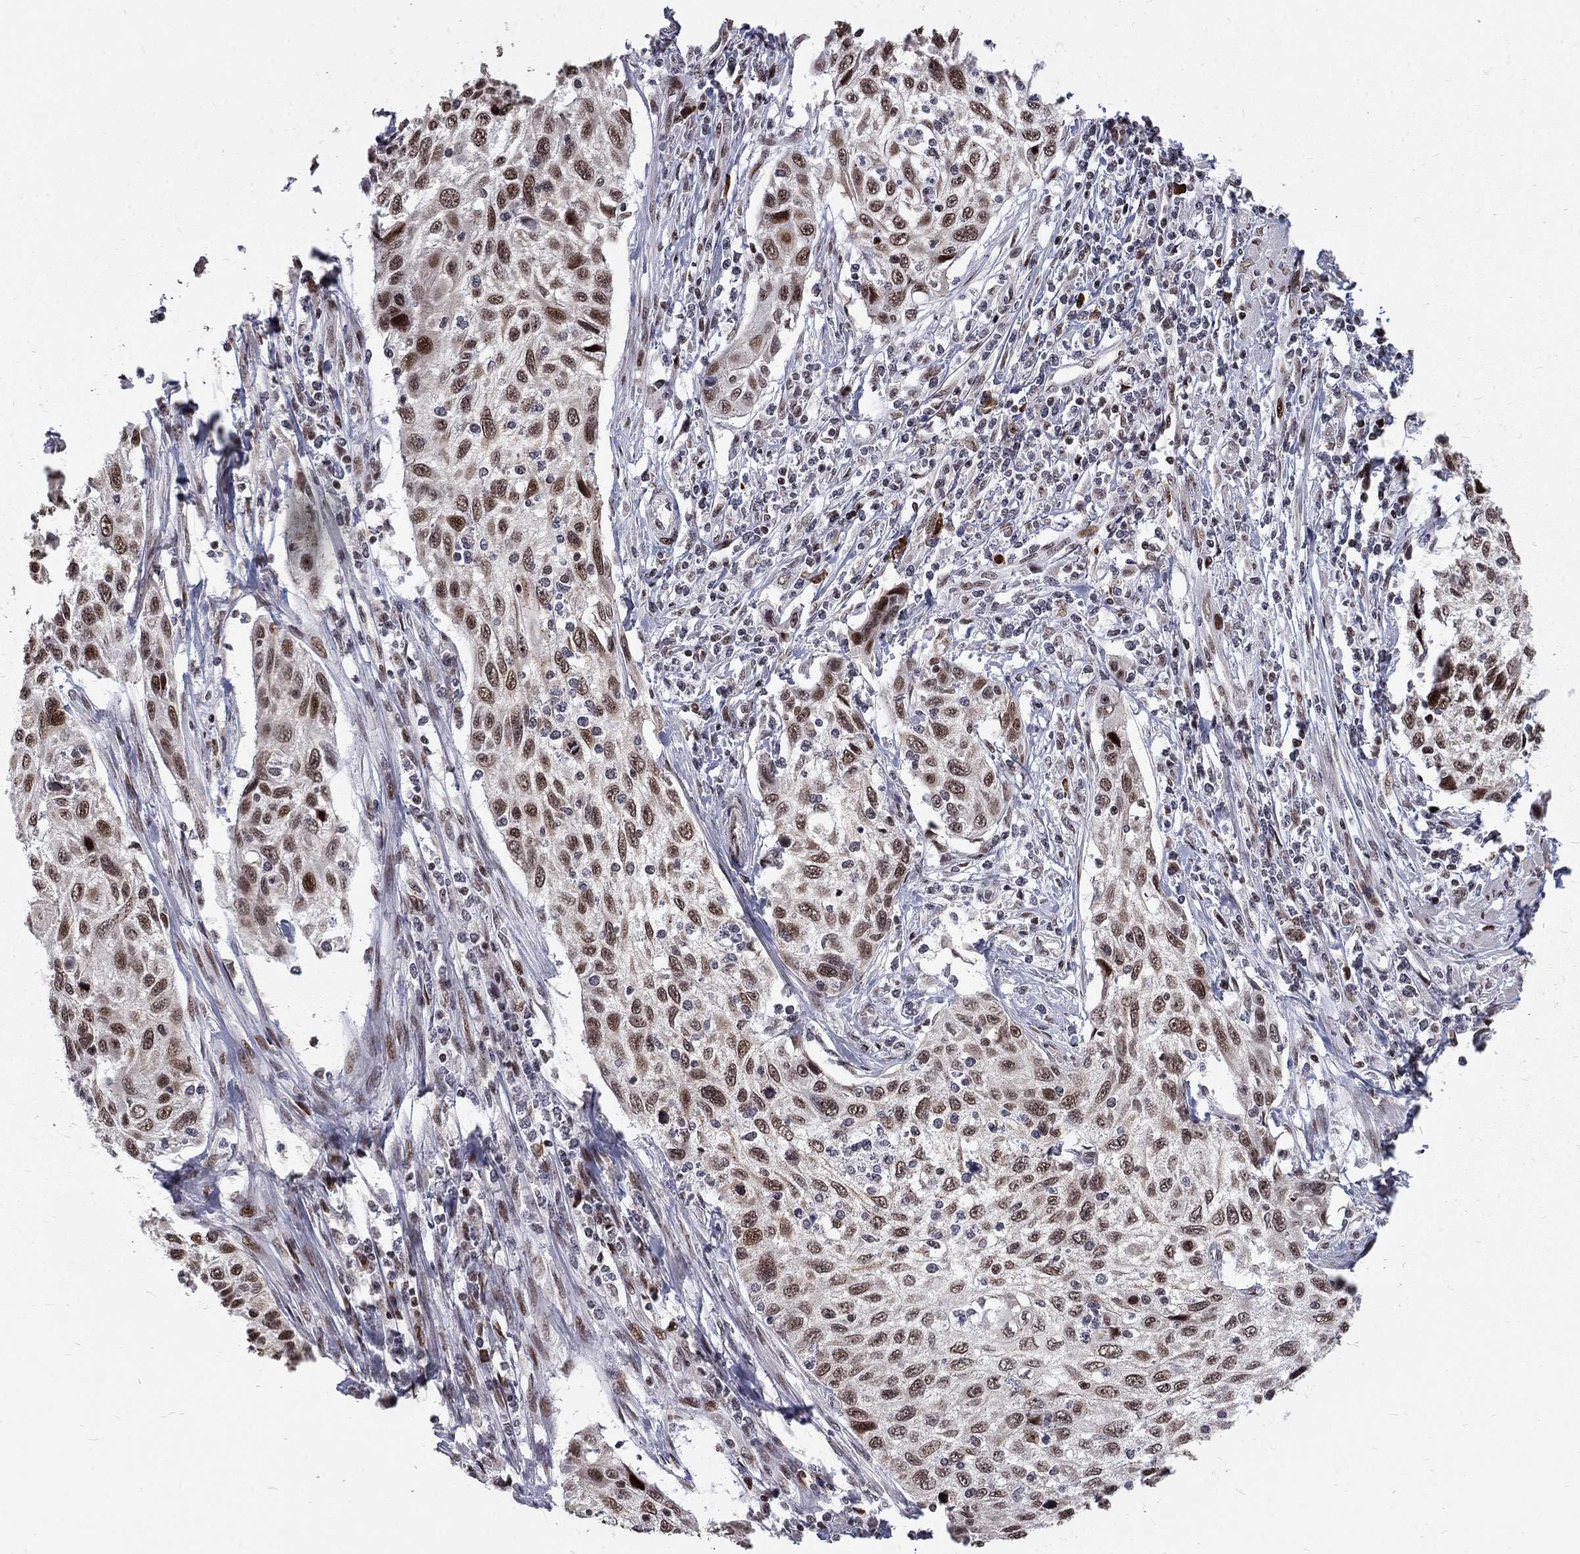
{"staining": {"intensity": "strong", "quantity": "25%-75%", "location": "nuclear"}, "tissue": "cervical cancer", "cell_type": "Tumor cells", "image_type": "cancer", "snomed": [{"axis": "morphology", "description": "Squamous cell carcinoma, NOS"}, {"axis": "topography", "description": "Cervix"}], "caption": "Tumor cells reveal high levels of strong nuclear staining in about 25%-75% of cells in human cervical cancer (squamous cell carcinoma).", "gene": "TCEAL1", "patient": {"sex": "female", "age": 70}}